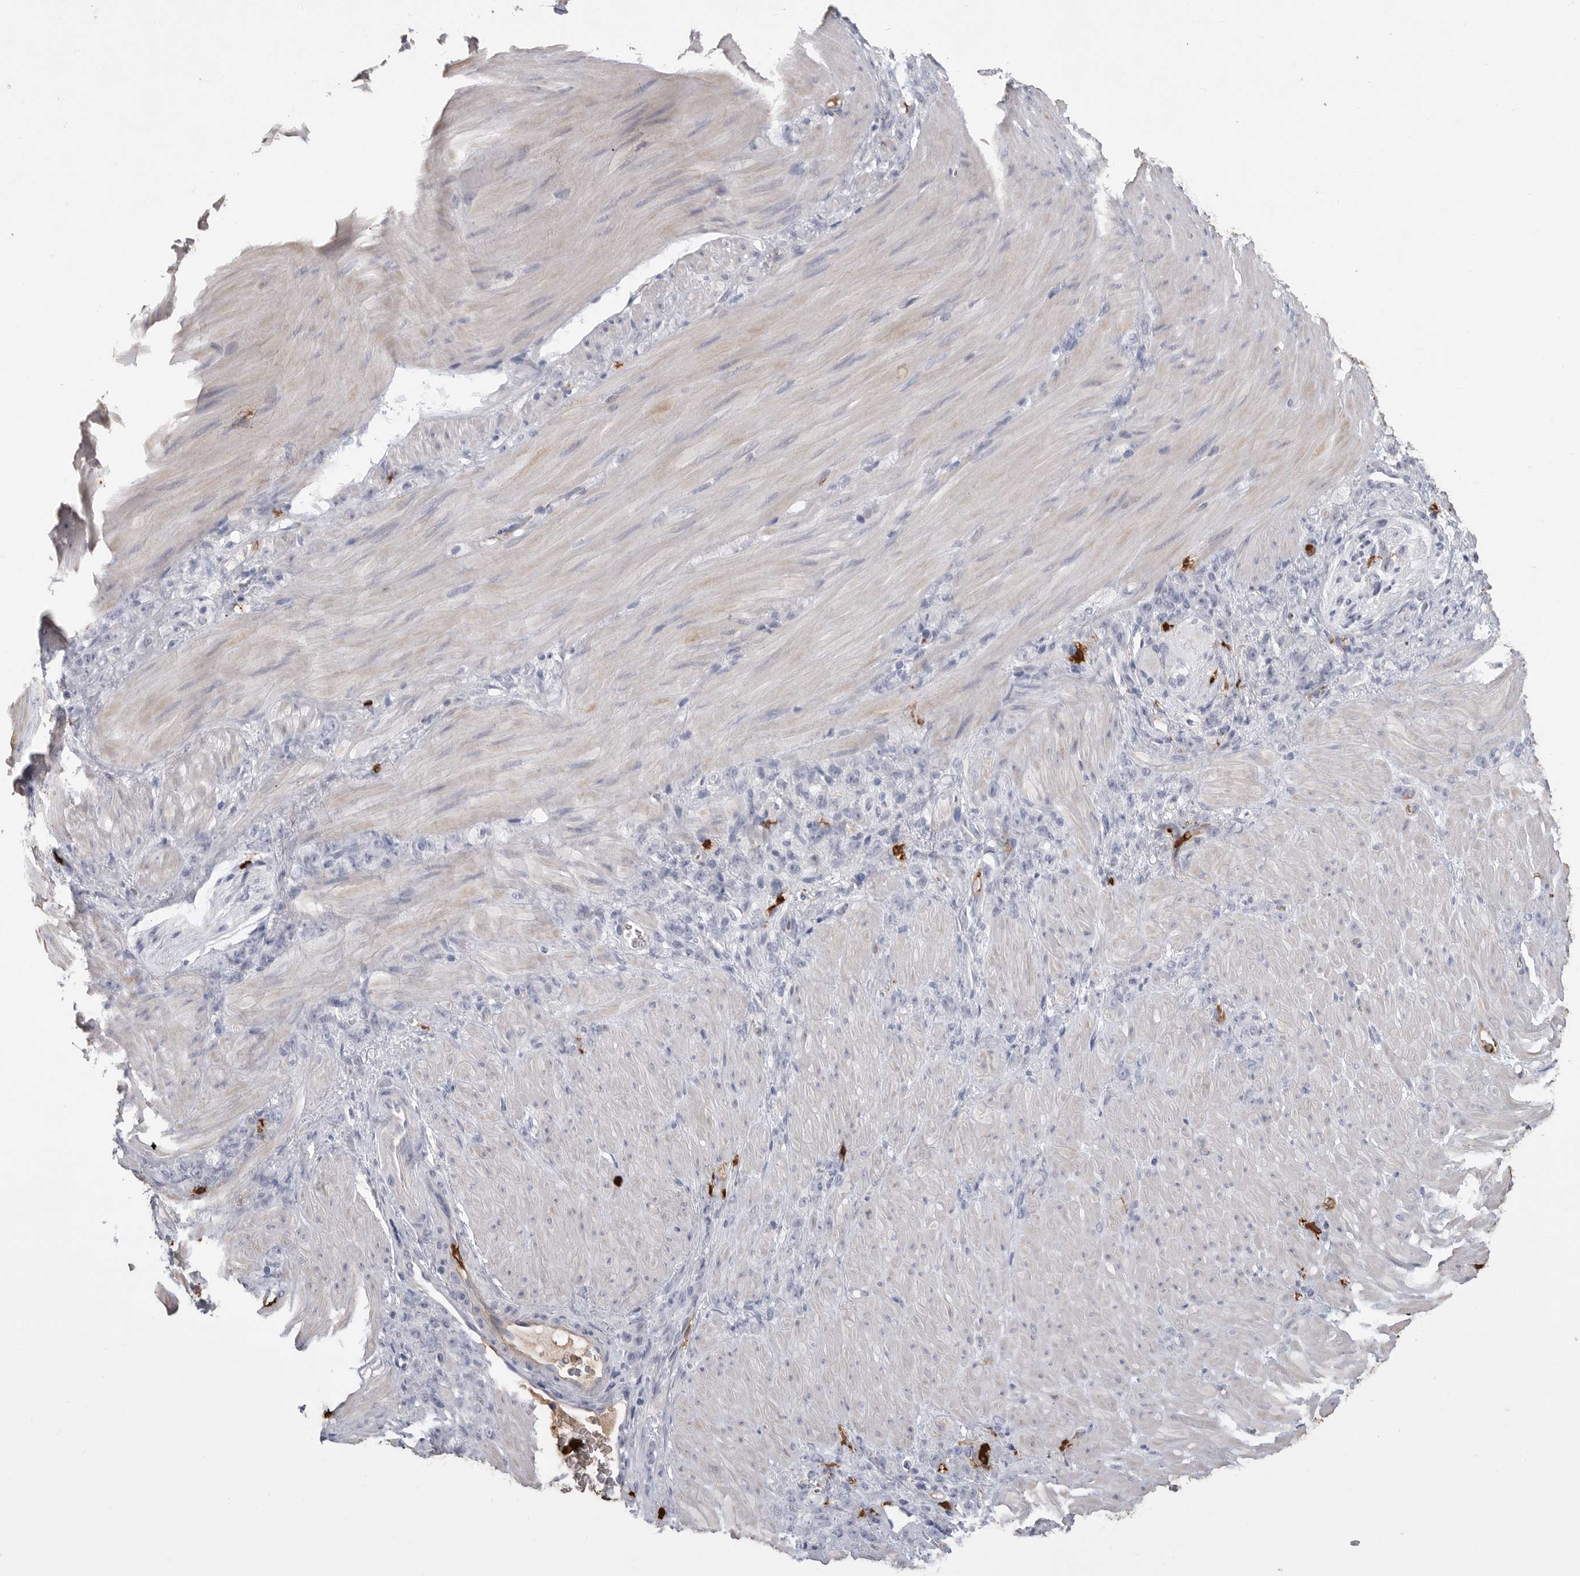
{"staining": {"intensity": "negative", "quantity": "none", "location": "none"}, "tissue": "stomach cancer", "cell_type": "Tumor cells", "image_type": "cancer", "snomed": [{"axis": "morphology", "description": "Normal tissue, NOS"}, {"axis": "morphology", "description": "Adenocarcinoma, NOS"}, {"axis": "topography", "description": "Stomach"}], "caption": "The micrograph reveals no significant positivity in tumor cells of stomach cancer.", "gene": "CYB561D1", "patient": {"sex": "male", "age": 82}}